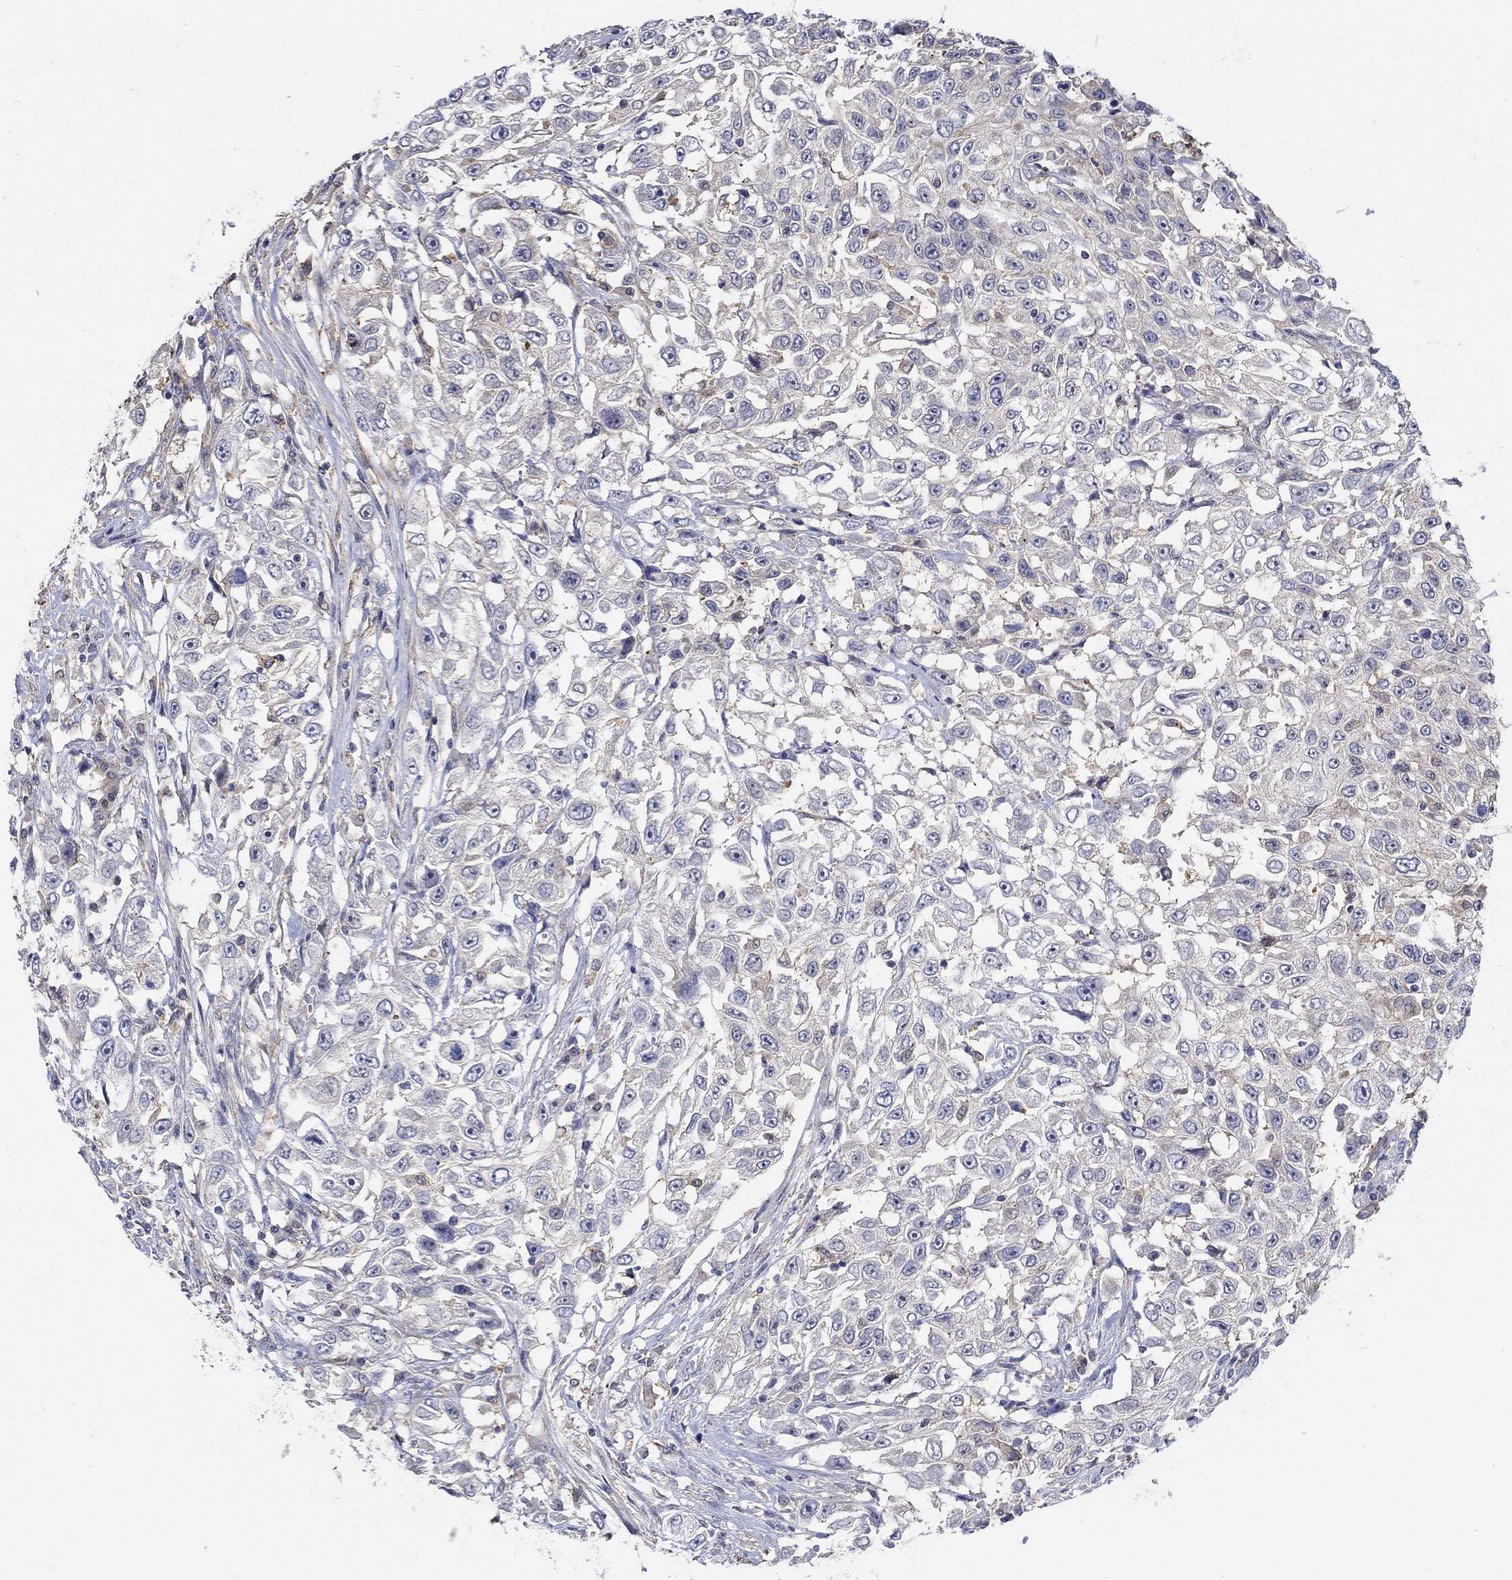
{"staining": {"intensity": "negative", "quantity": "none", "location": "none"}, "tissue": "urothelial cancer", "cell_type": "Tumor cells", "image_type": "cancer", "snomed": [{"axis": "morphology", "description": "Urothelial carcinoma, High grade"}, {"axis": "topography", "description": "Urinary bladder"}], "caption": "Human urothelial cancer stained for a protein using IHC shows no expression in tumor cells.", "gene": "TEKT3", "patient": {"sex": "female", "age": 56}}